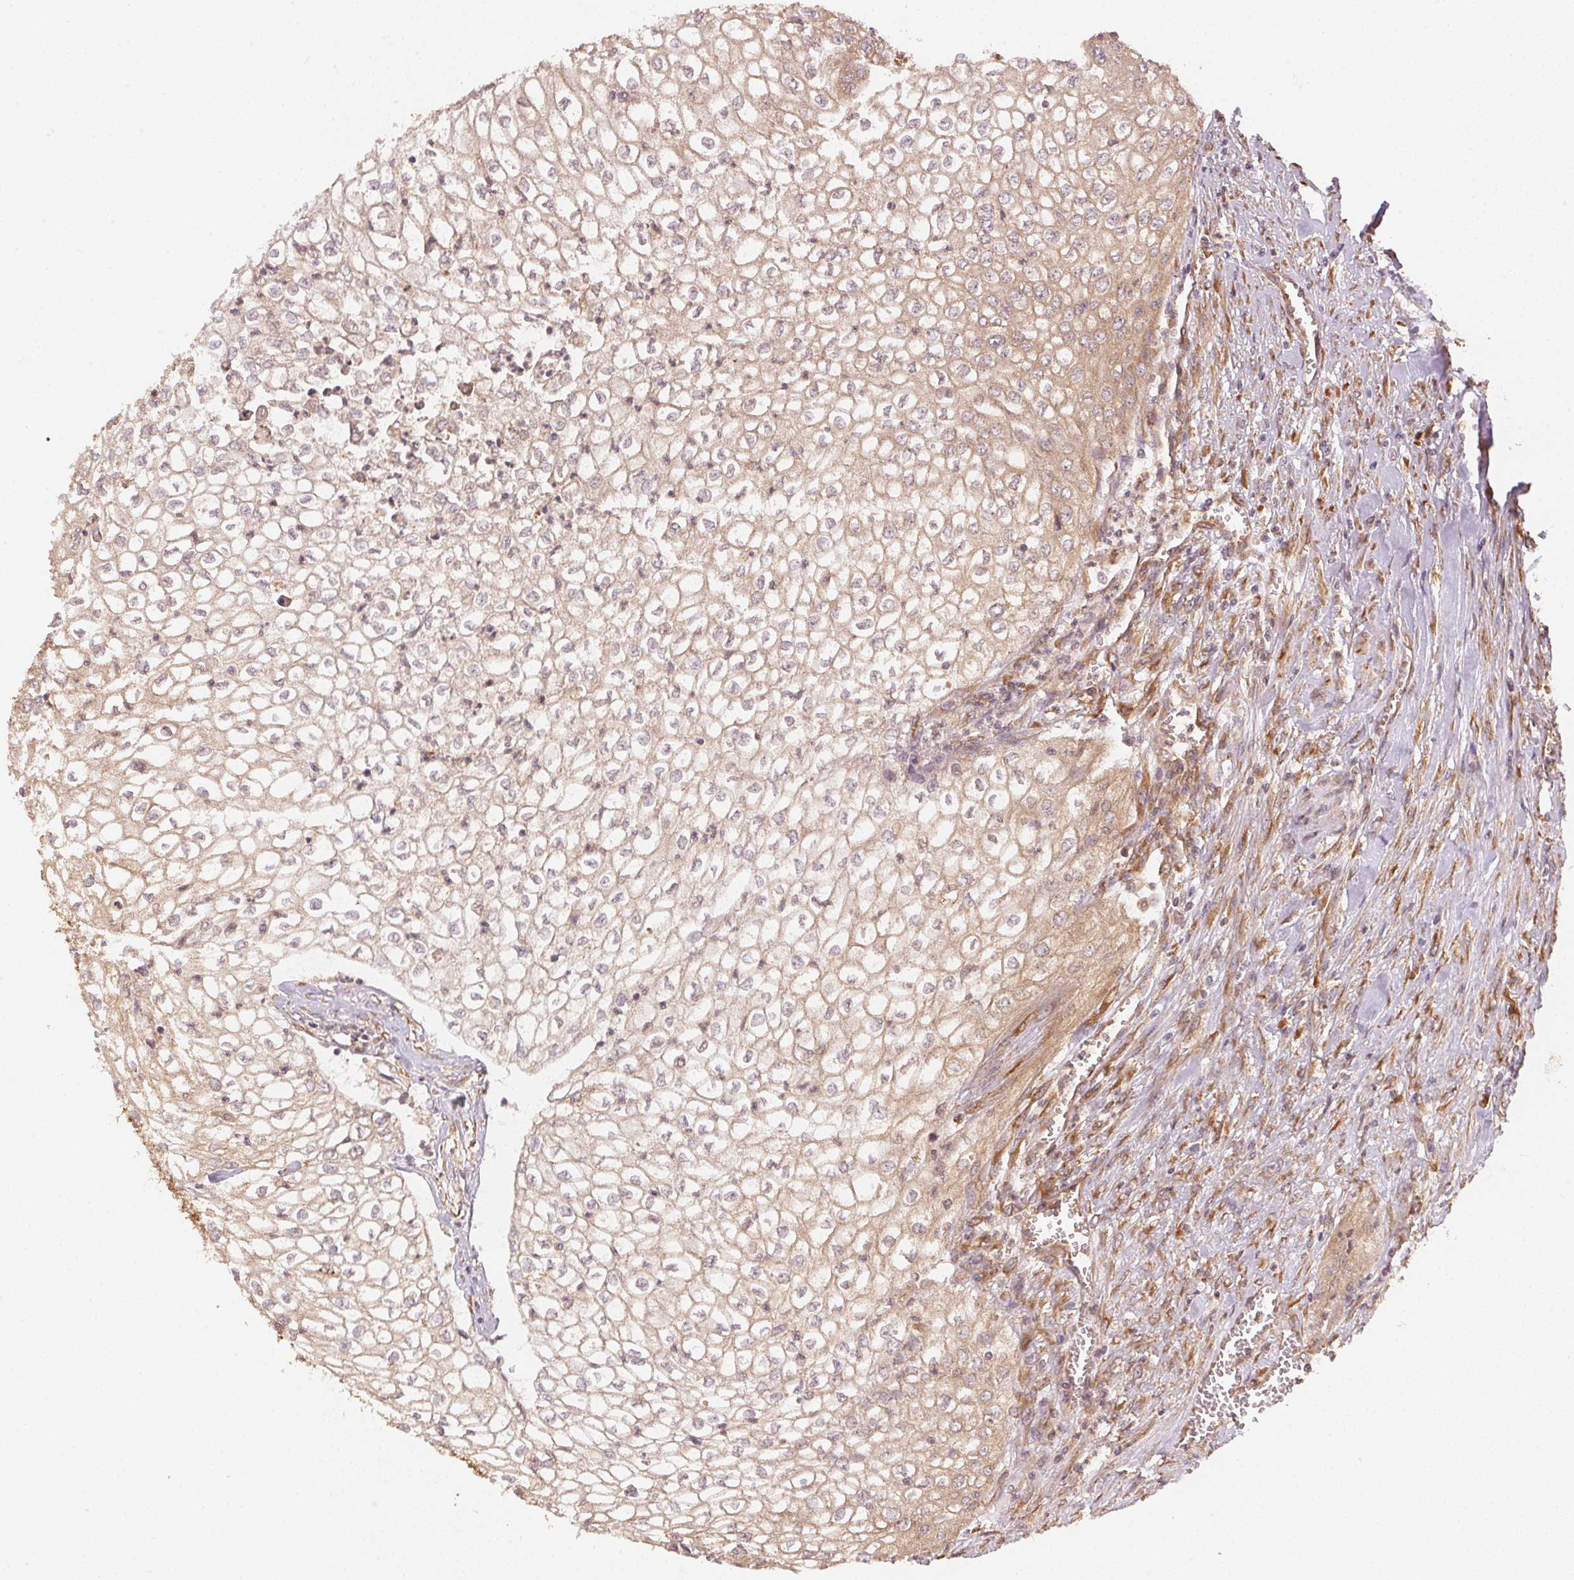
{"staining": {"intensity": "moderate", "quantity": "25%-75%", "location": "cytoplasmic/membranous"}, "tissue": "urothelial cancer", "cell_type": "Tumor cells", "image_type": "cancer", "snomed": [{"axis": "morphology", "description": "Urothelial carcinoma, High grade"}, {"axis": "topography", "description": "Urinary bladder"}], "caption": "IHC photomicrograph of human urothelial carcinoma (high-grade) stained for a protein (brown), which exhibits medium levels of moderate cytoplasmic/membranous positivity in about 25%-75% of tumor cells.", "gene": "STRN4", "patient": {"sex": "male", "age": 62}}